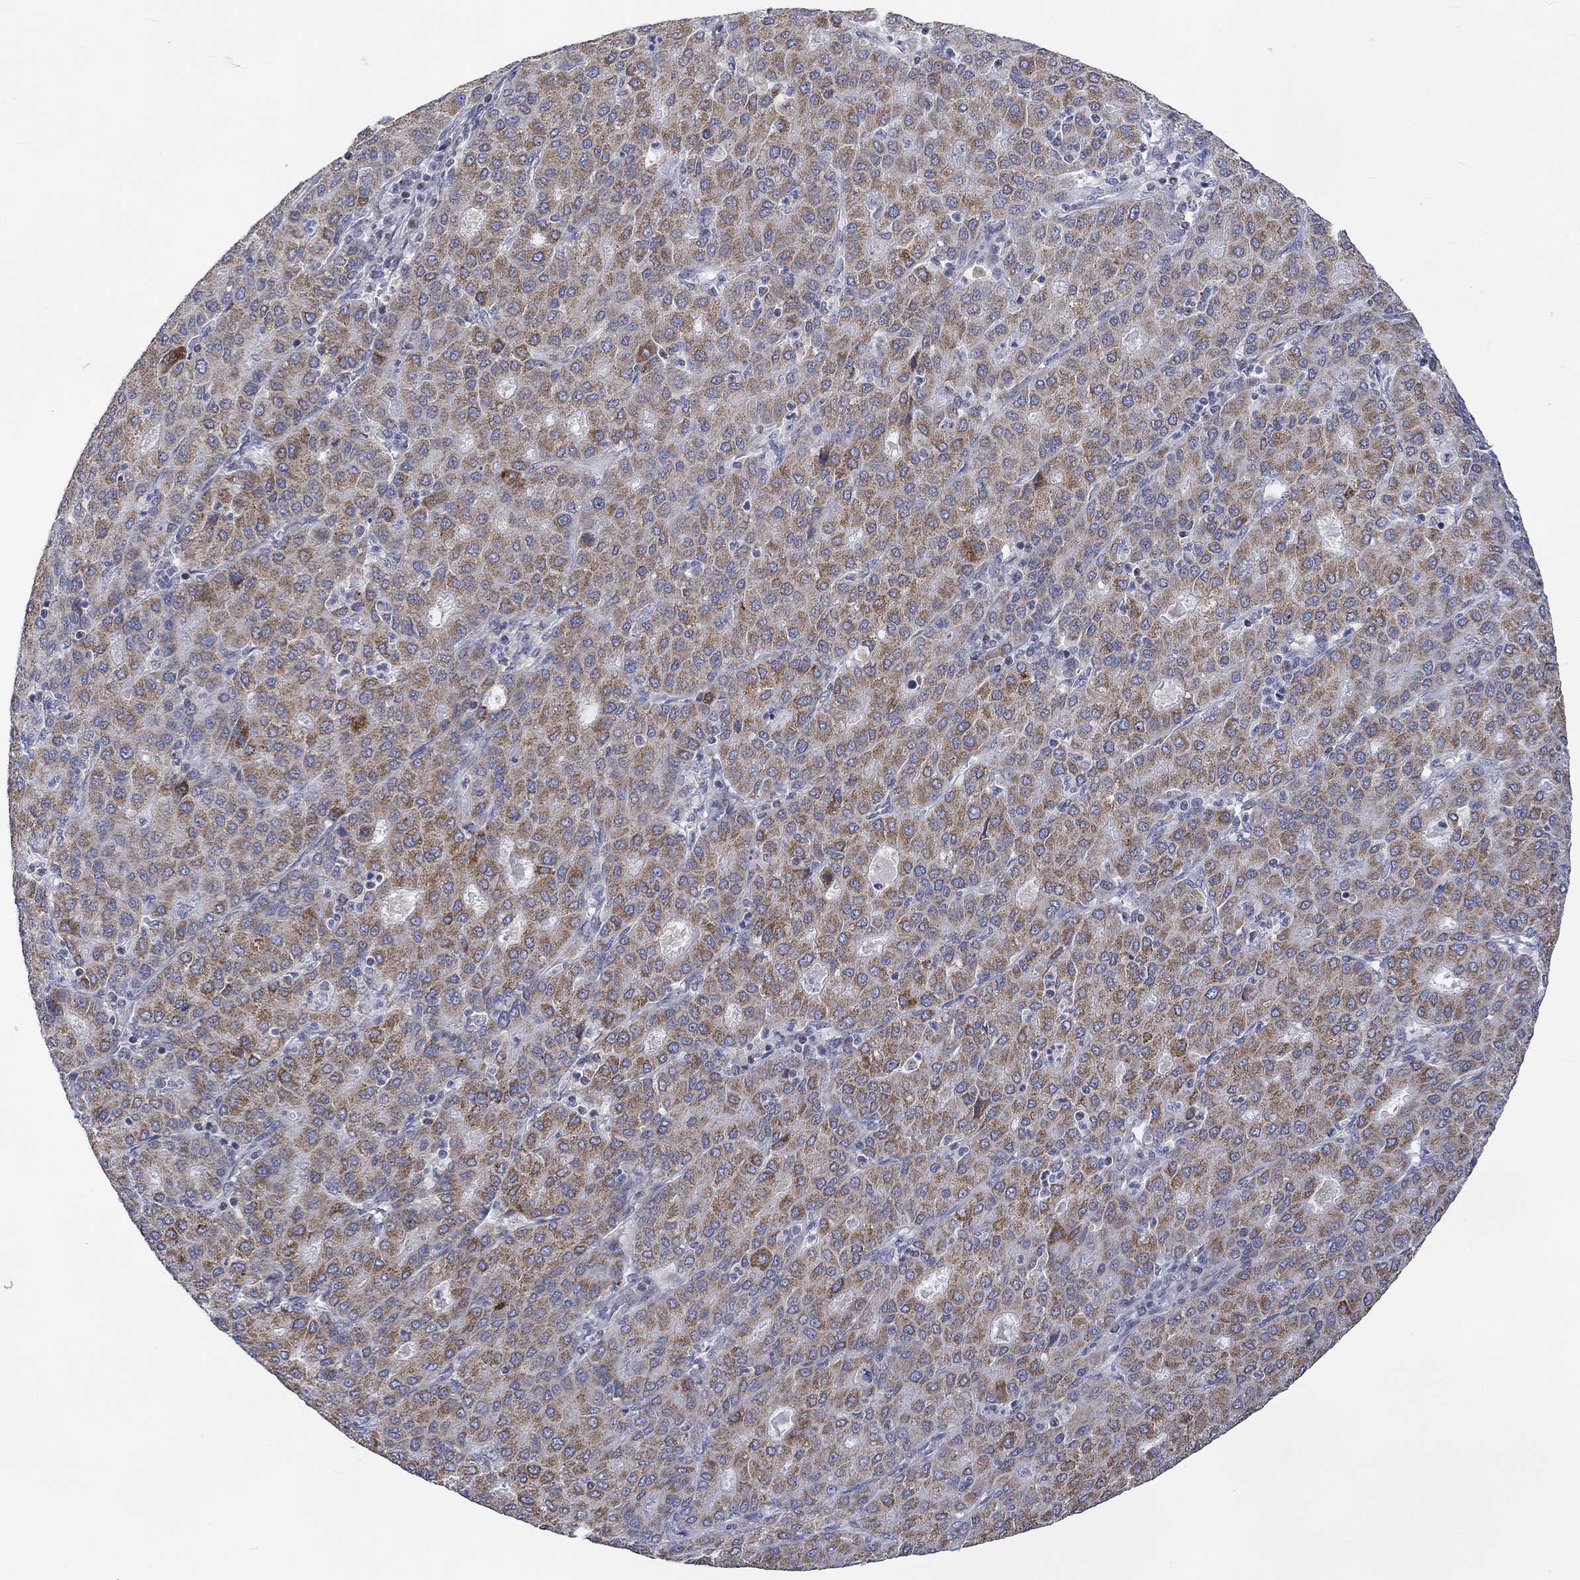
{"staining": {"intensity": "moderate", "quantity": ">75%", "location": "cytoplasmic/membranous"}, "tissue": "liver cancer", "cell_type": "Tumor cells", "image_type": "cancer", "snomed": [{"axis": "morphology", "description": "Carcinoma, Hepatocellular, NOS"}, {"axis": "topography", "description": "Liver"}], "caption": "Liver cancer (hepatocellular carcinoma) stained with immunohistochemistry (IHC) reveals moderate cytoplasmic/membranous staining in approximately >75% of tumor cells.", "gene": "SLC48A1", "patient": {"sex": "male", "age": 65}}